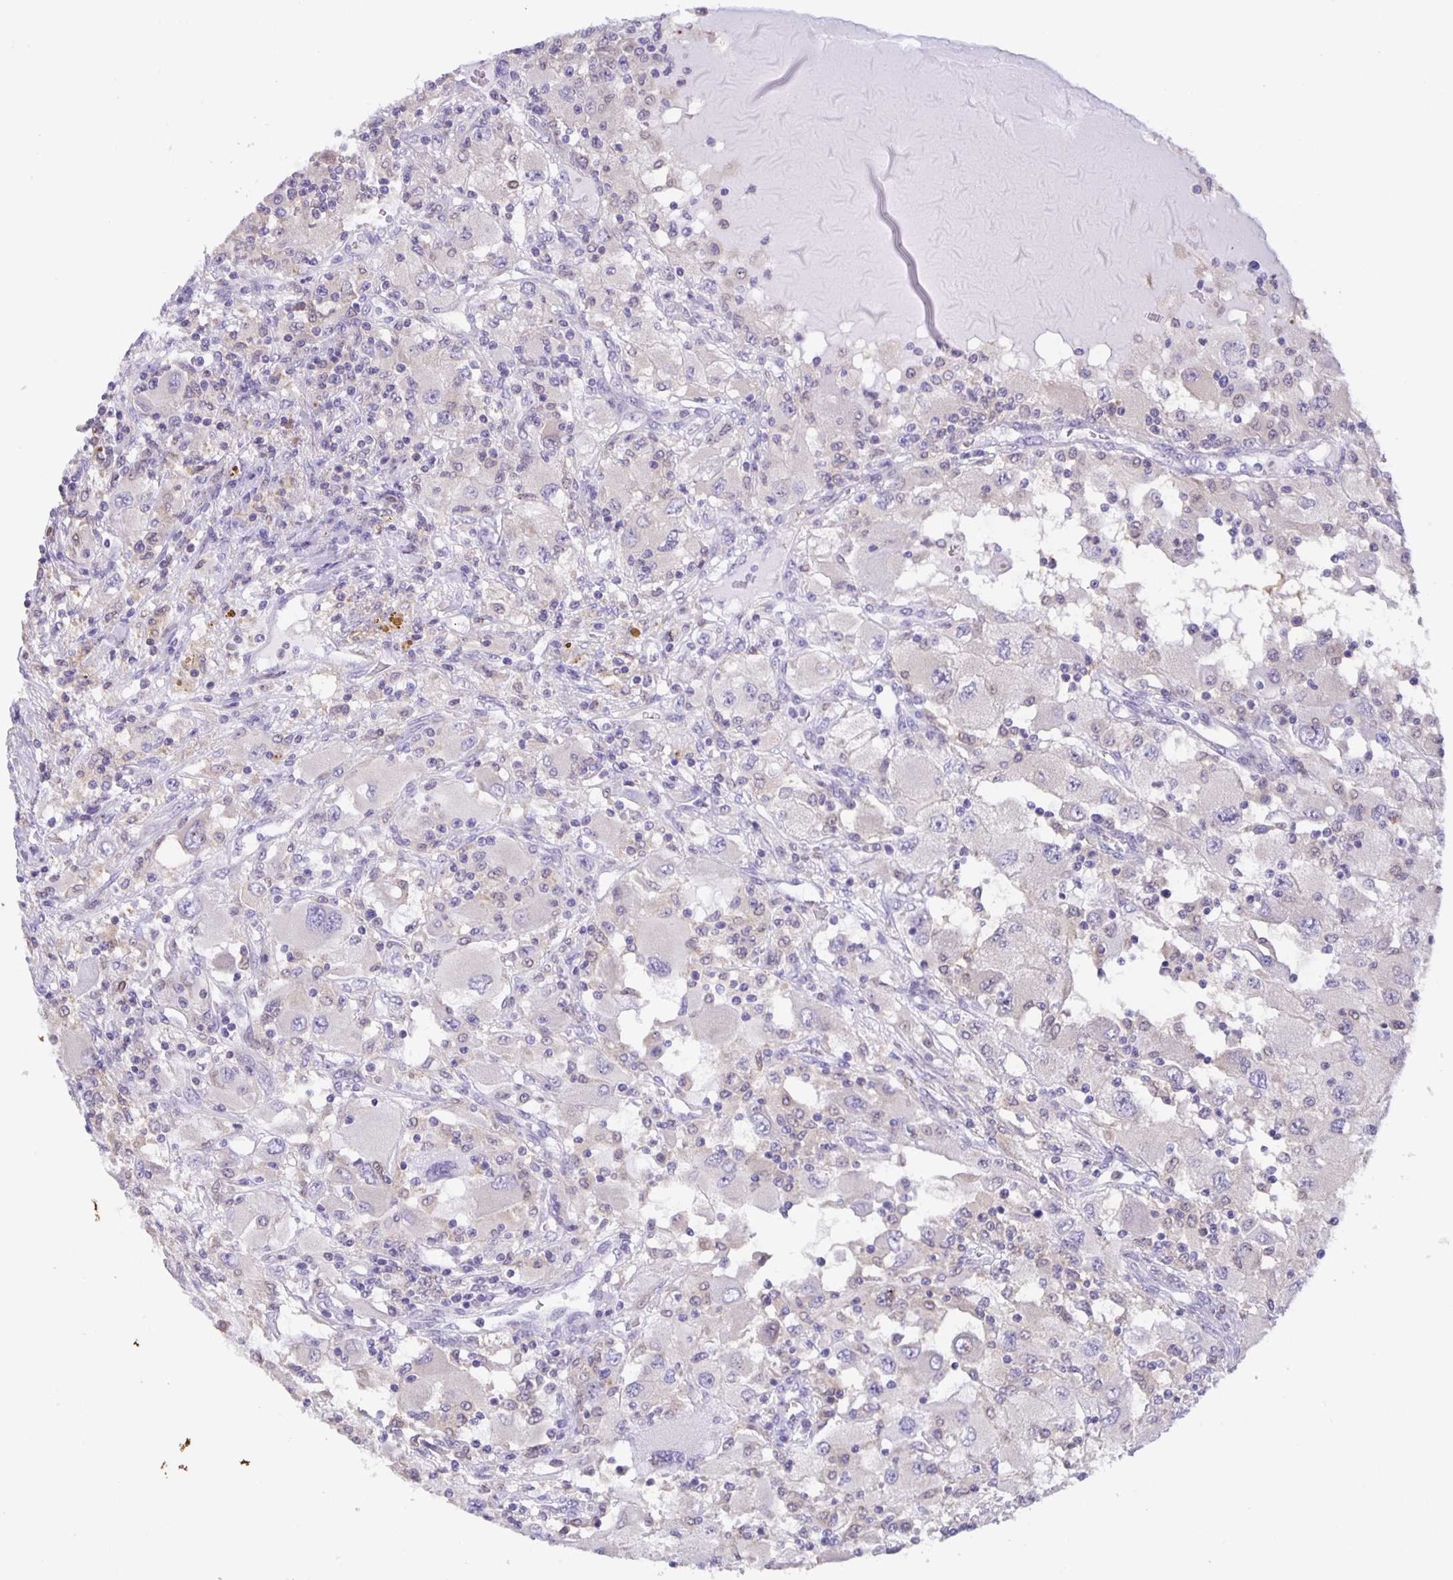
{"staining": {"intensity": "negative", "quantity": "none", "location": "none"}, "tissue": "renal cancer", "cell_type": "Tumor cells", "image_type": "cancer", "snomed": [{"axis": "morphology", "description": "Adenocarcinoma, NOS"}, {"axis": "topography", "description": "Kidney"}], "caption": "Tumor cells show no significant protein staining in renal adenocarcinoma.", "gene": "MARCHF6", "patient": {"sex": "female", "age": 67}}